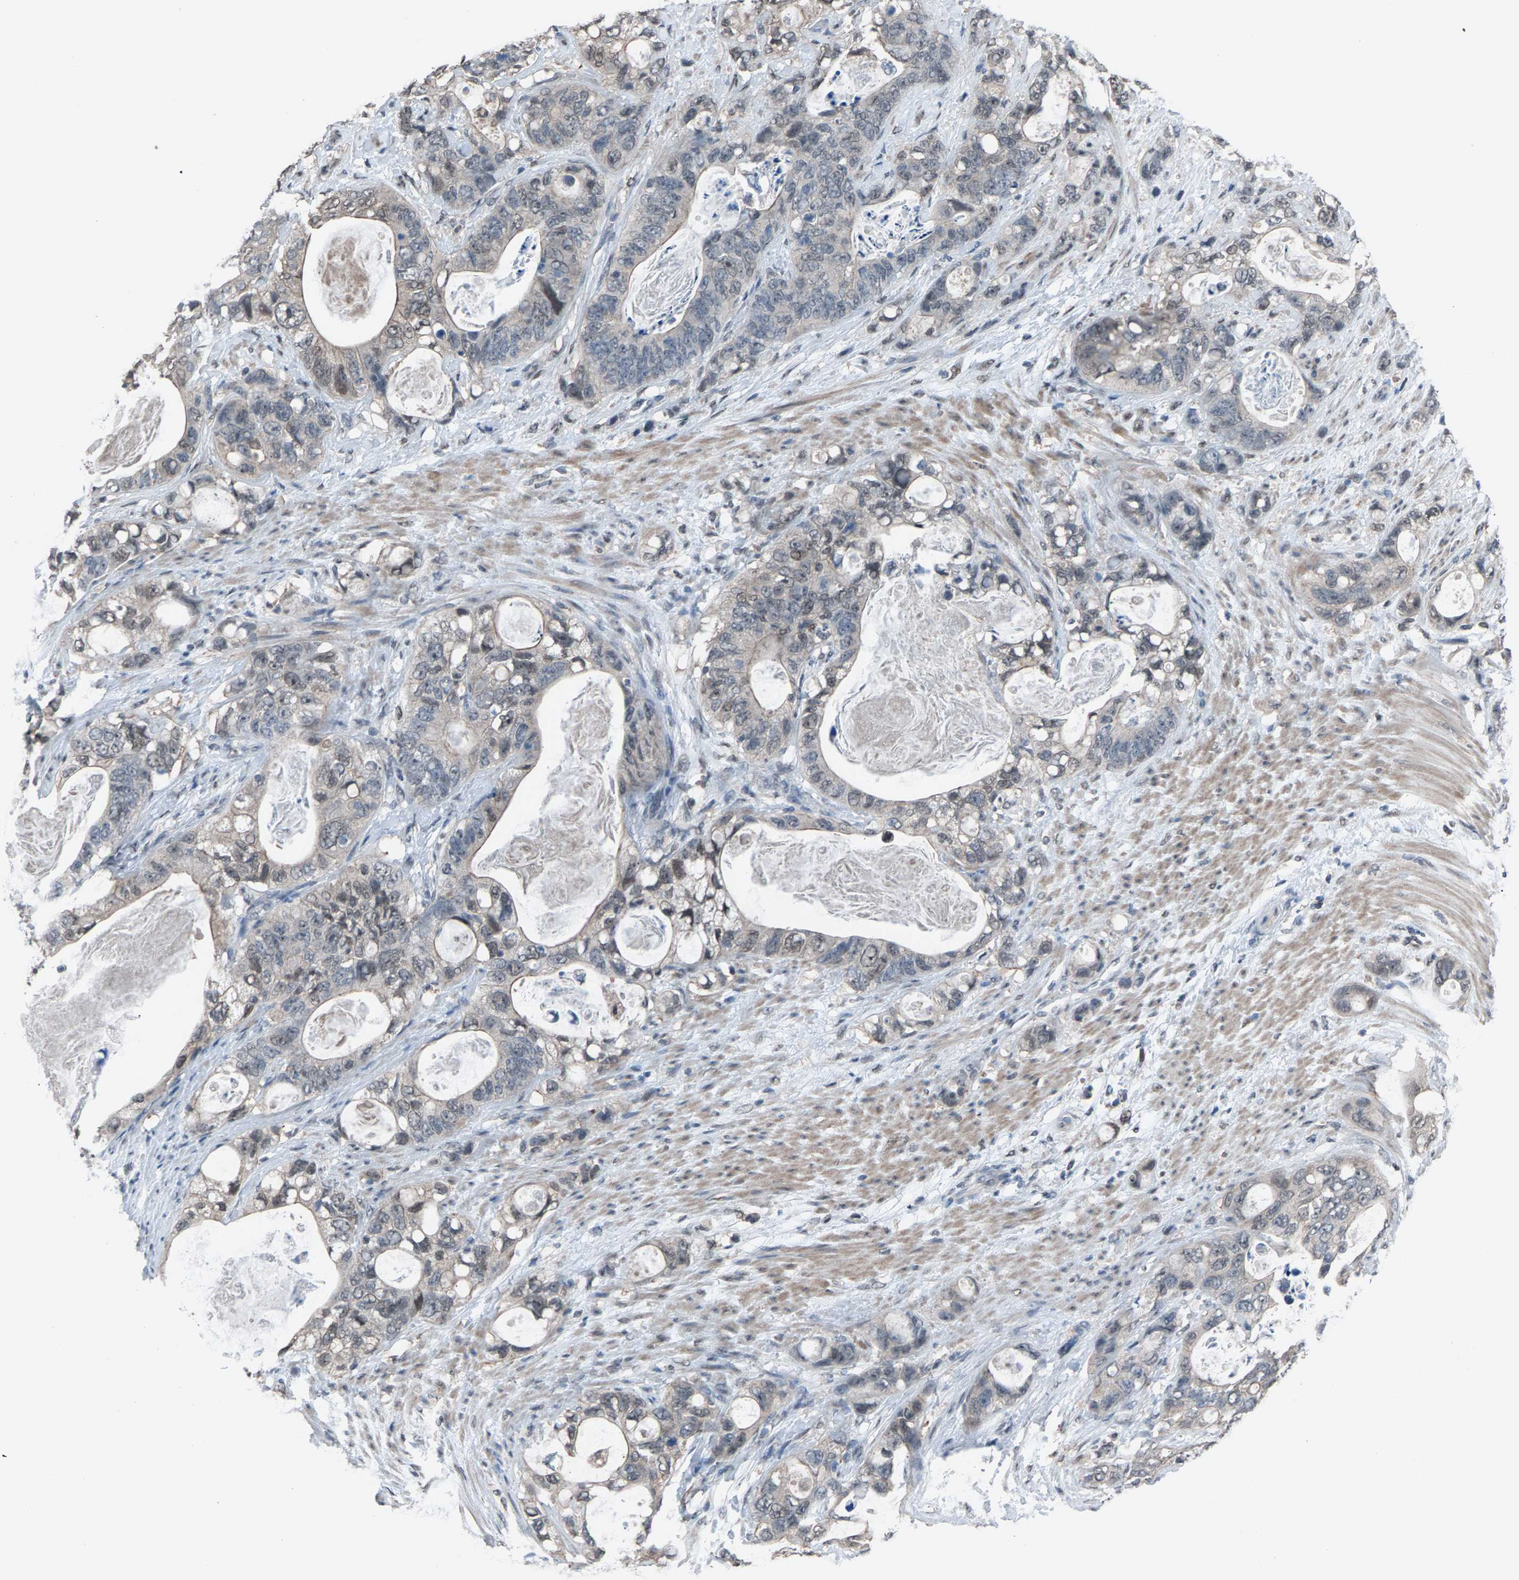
{"staining": {"intensity": "weak", "quantity": "<25%", "location": "nuclear"}, "tissue": "stomach cancer", "cell_type": "Tumor cells", "image_type": "cancer", "snomed": [{"axis": "morphology", "description": "Normal tissue, NOS"}, {"axis": "morphology", "description": "Adenocarcinoma, NOS"}, {"axis": "topography", "description": "Stomach"}], "caption": "Tumor cells show no significant staining in stomach cancer.", "gene": "ZNF276", "patient": {"sex": "female", "age": 89}}